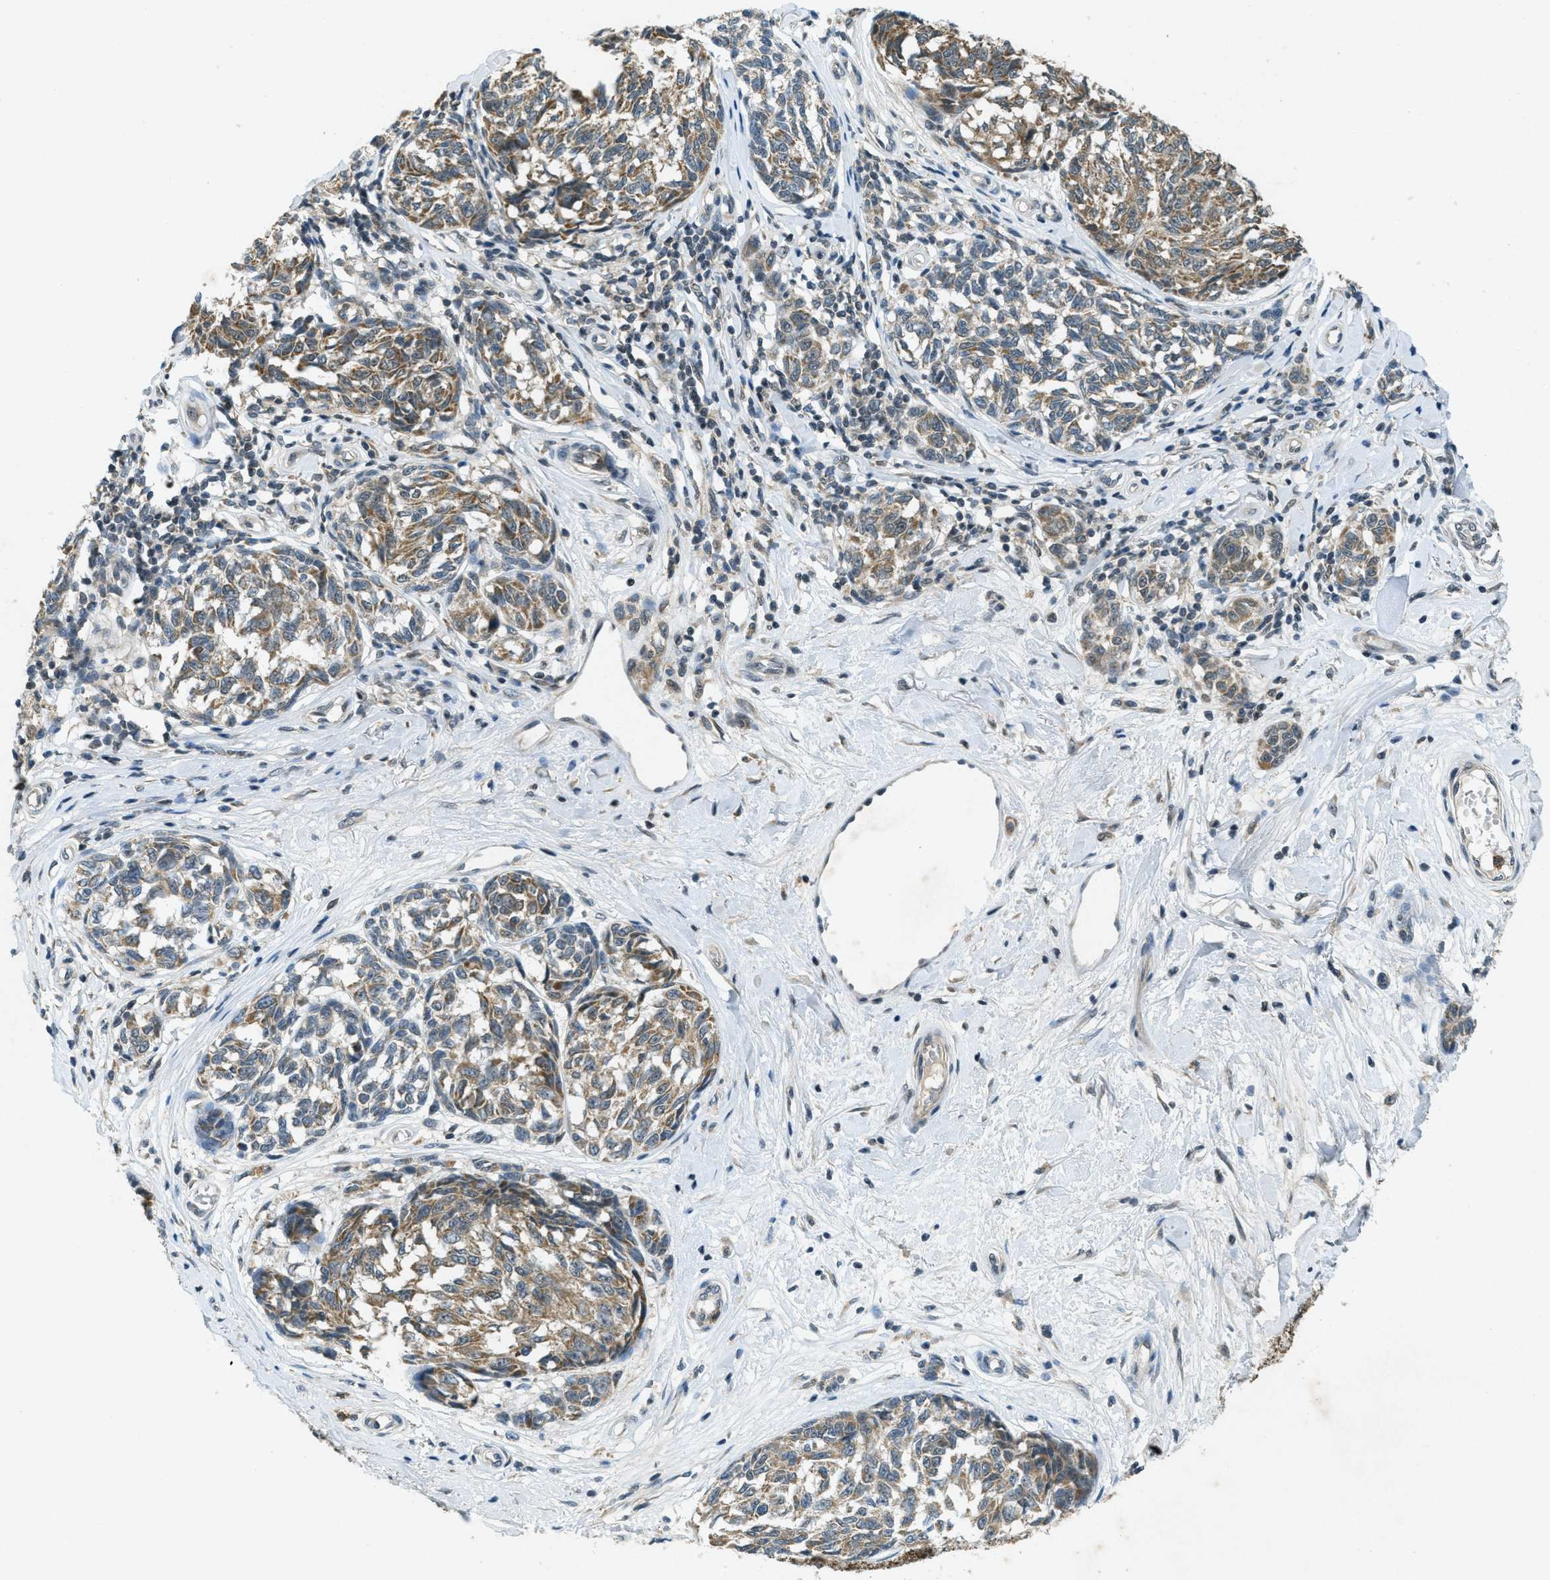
{"staining": {"intensity": "weak", "quantity": ">75%", "location": "cytoplasmic/membranous"}, "tissue": "melanoma", "cell_type": "Tumor cells", "image_type": "cancer", "snomed": [{"axis": "morphology", "description": "Malignant melanoma, NOS"}, {"axis": "topography", "description": "Skin"}], "caption": "Immunohistochemical staining of malignant melanoma demonstrates low levels of weak cytoplasmic/membranous protein staining in about >75% of tumor cells. The protein of interest is stained brown, and the nuclei are stained in blue (DAB IHC with brightfield microscopy, high magnification).", "gene": "TCF20", "patient": {"sex": "female", "age": 64}}